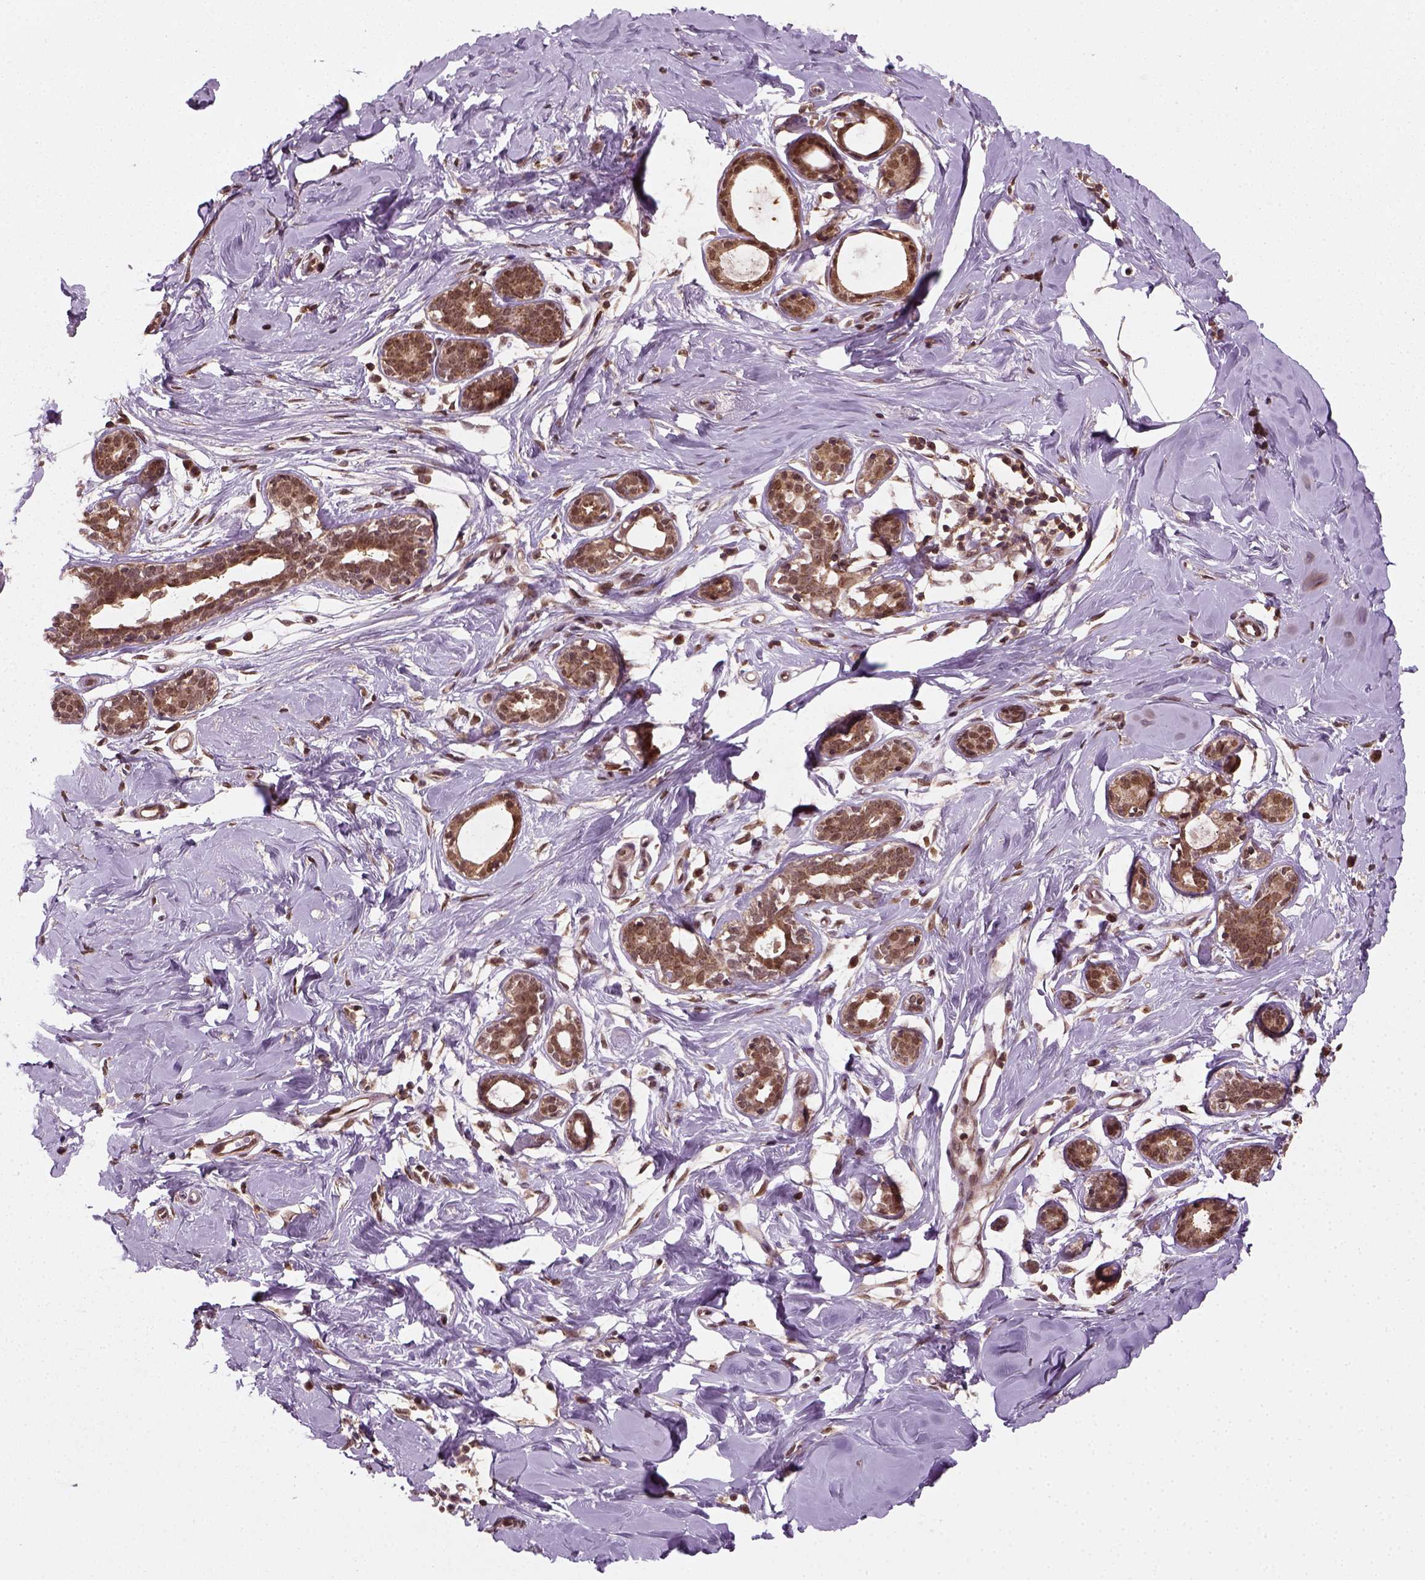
{"staining": {"intensity": "moderate", "quantity": ">75%", "location": "nuclear"}, "tissue": "breast", "cell_type": "Adipocytes", "image_type": "normal", "snomed": [{"axis": "morphology", "description": "Normal tissue, NOS"}, {"axis": "topography", "description": "Breast"}], "caption": "Moderate nuclear protein positivity is identified in approximately >75% of adipocytes in breast.", "gene": "NUDT9", "patient": {"sex": "female", "age": 27}}